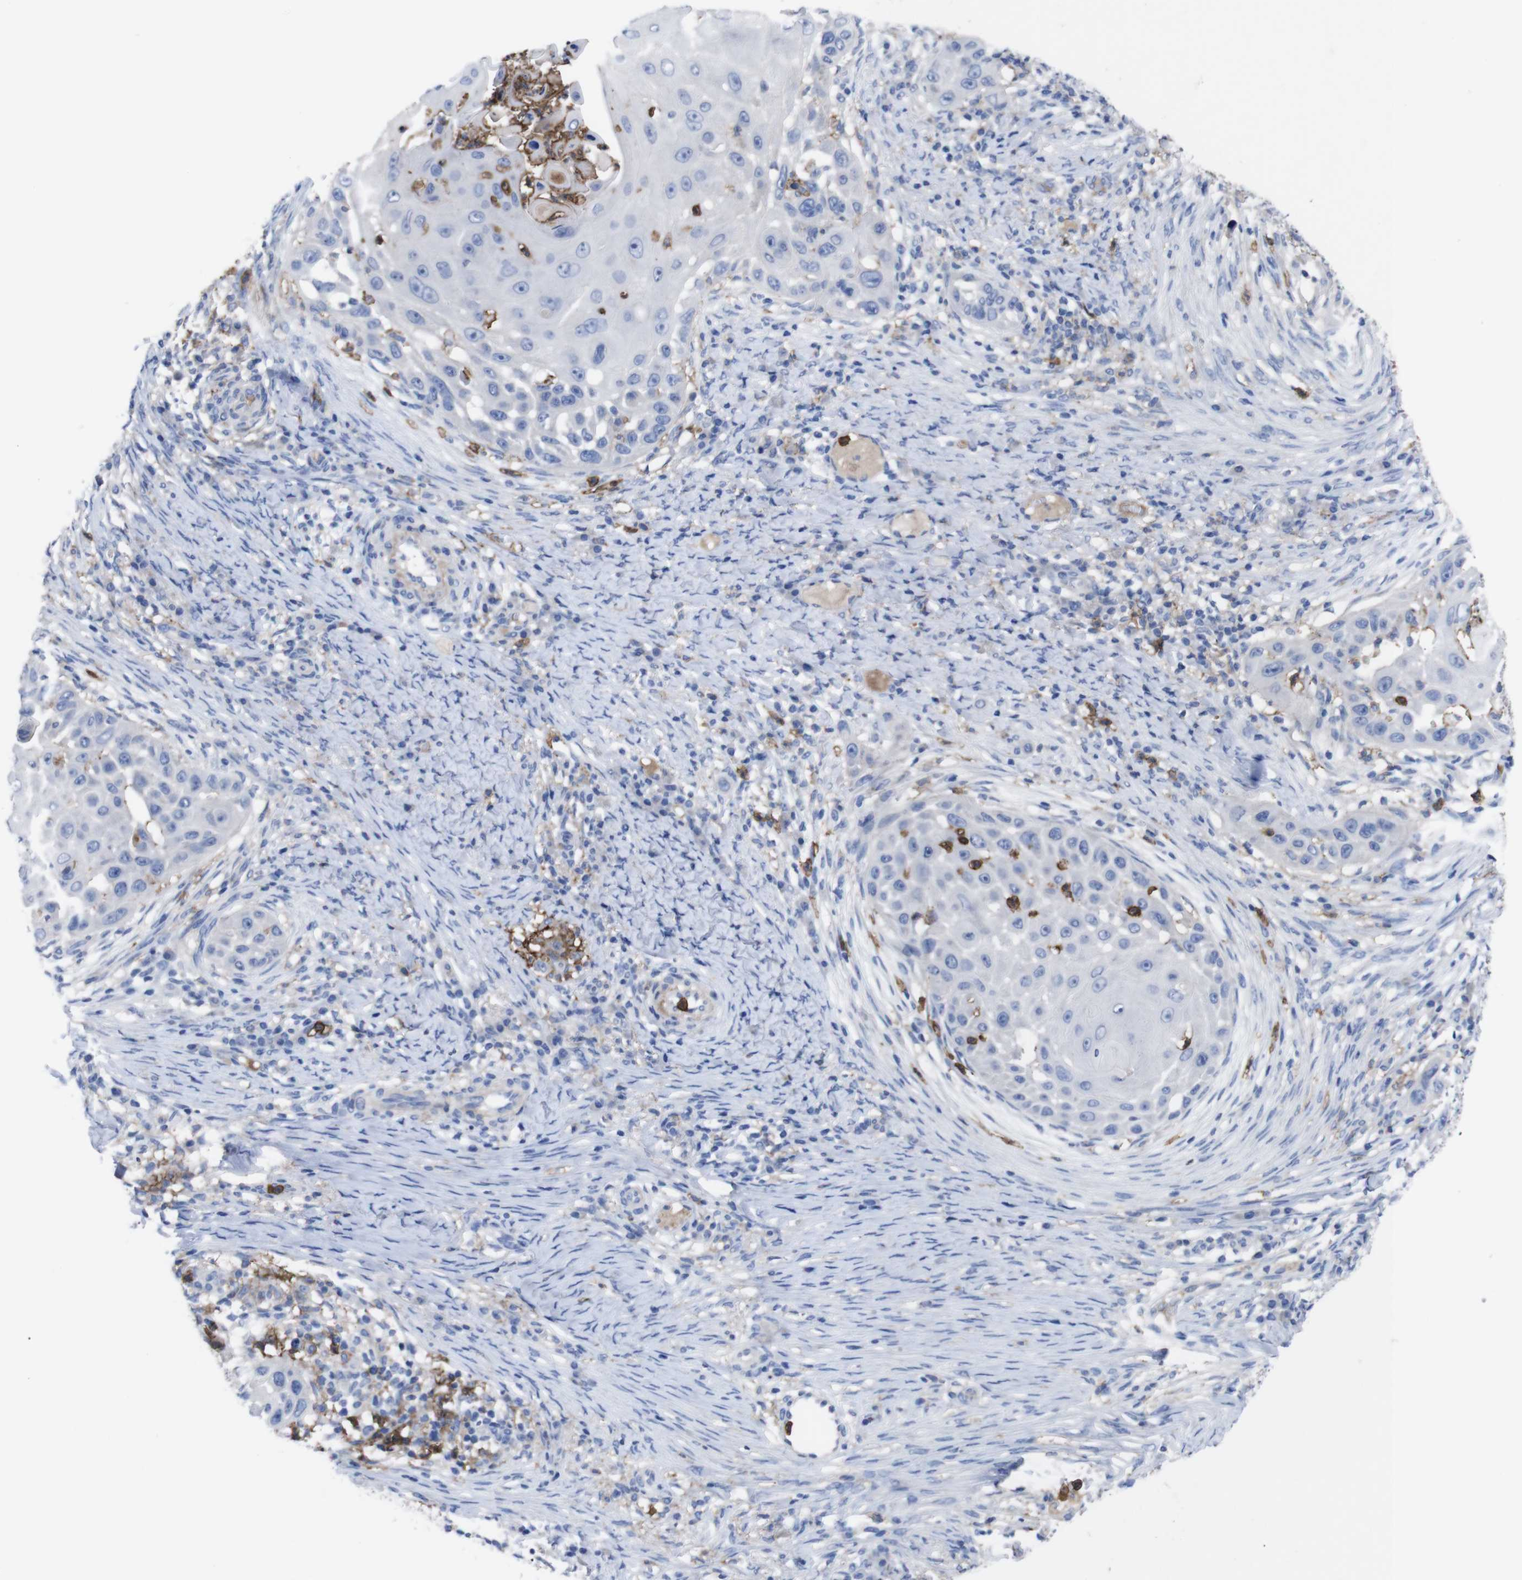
{"staining": {"intensity": "negative", "quantity": "none", "location": "none"}, "tissue": "skin cancer", "cell_type": "Tumor cells", "image_type": "cancer", "snomed": [{"axis": "morphology", "description": "Squamous cell carcinoma, NOS"}, {"axis": "topography", "description": "Skin"}], "caption": "Immunohistochemical staining of squamous cell carcinoma (skin) demonstrates no significant positivity in tumor cells.", "gene": "C5AR1", "patient": {"sex": "female", "age": 44}}